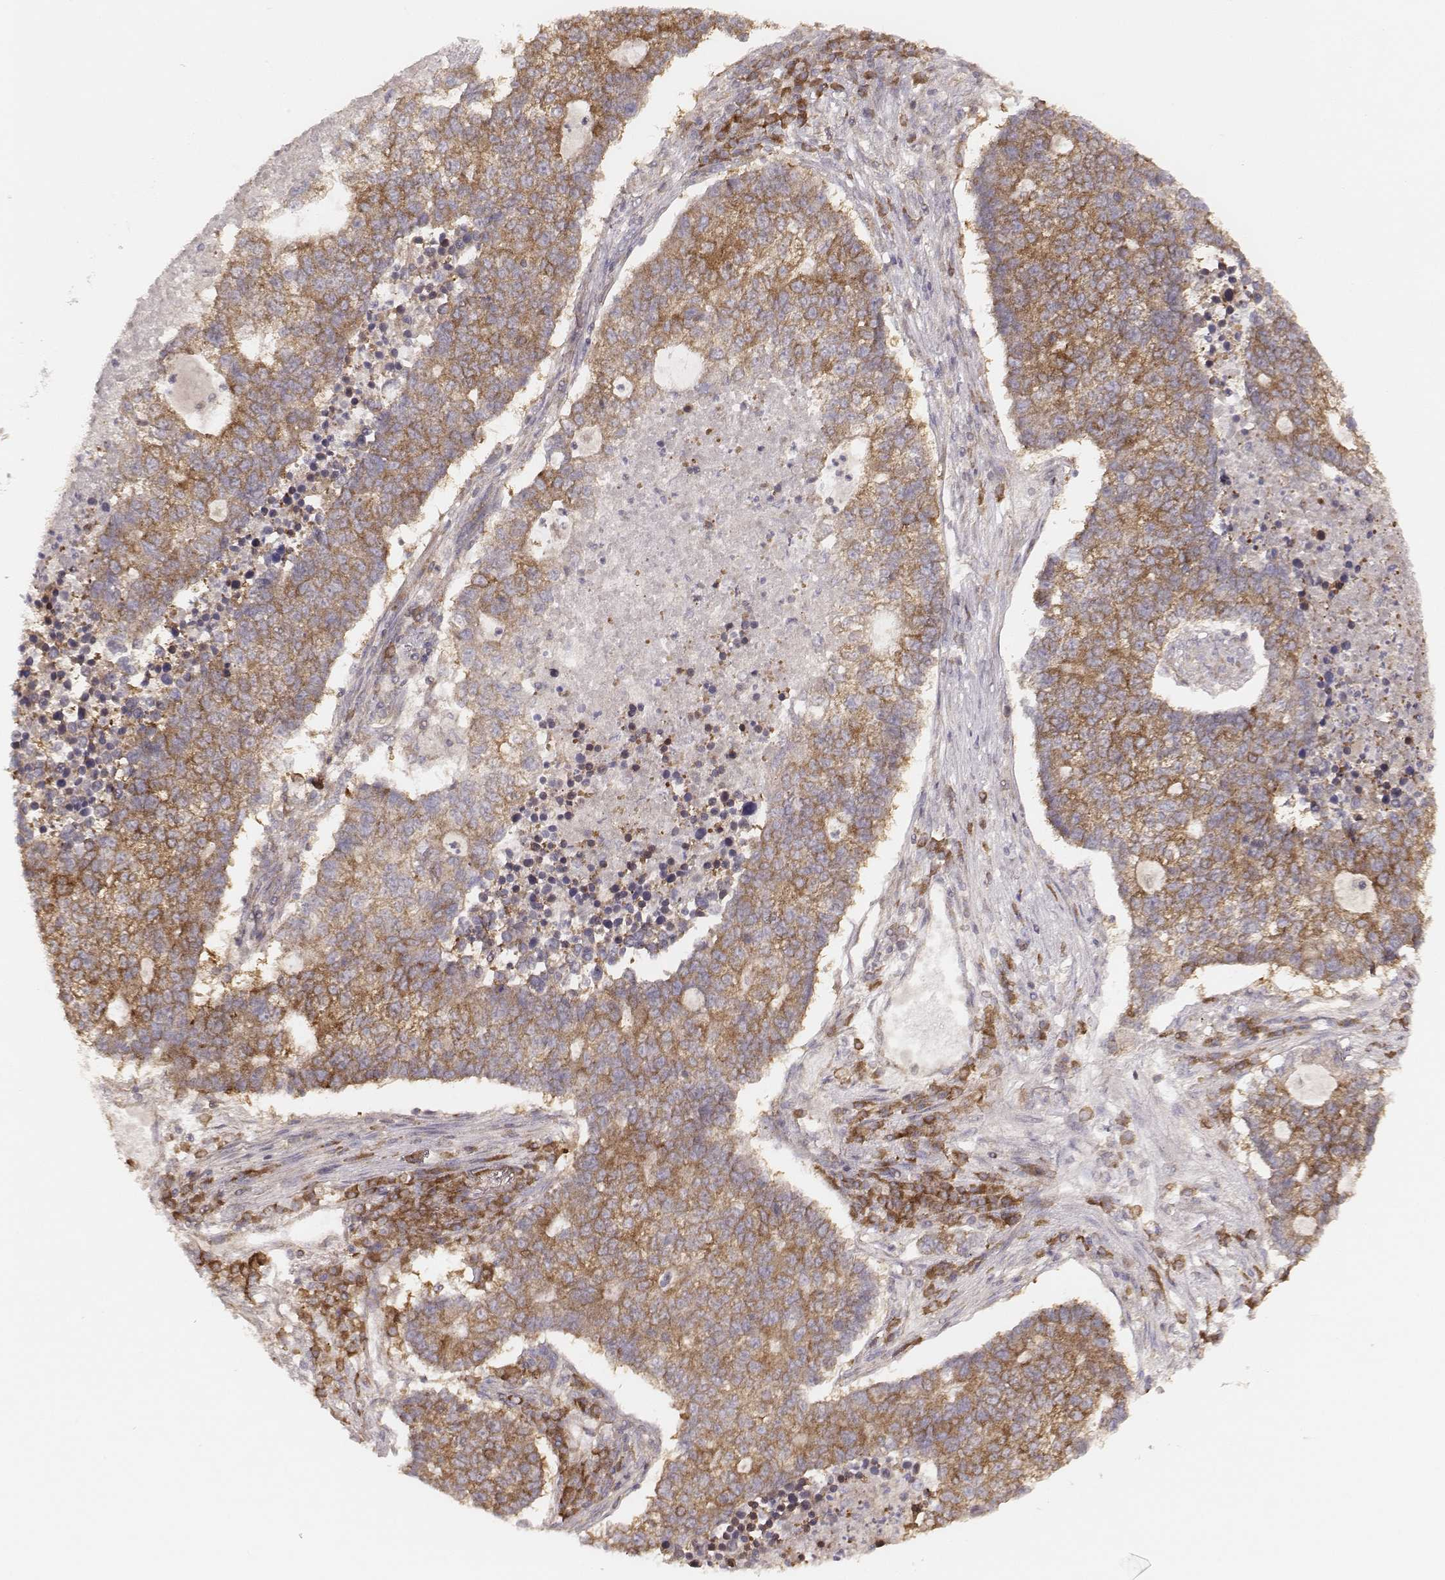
{"staining": {"intensity": "strong", "quantity": ">75%", "location": "cytoplasmic/membranous"}, "tissue": "lung cancer", "cell_type": "Tumor cells", "image_type": "cancer", "snomed": [{"axis": "morphology", "description": "Adenocarcinoma, NOS"}, {"axis": "topography", "description": "Lung"}], "caption": "This is a histology image of immunohistochemistry staining of lung cancer, which shows strong staining in the cytoplasmic/membranous of tumor cells.", "gene": "CARS1", "patient": {"sex": "male", "age": 57}}